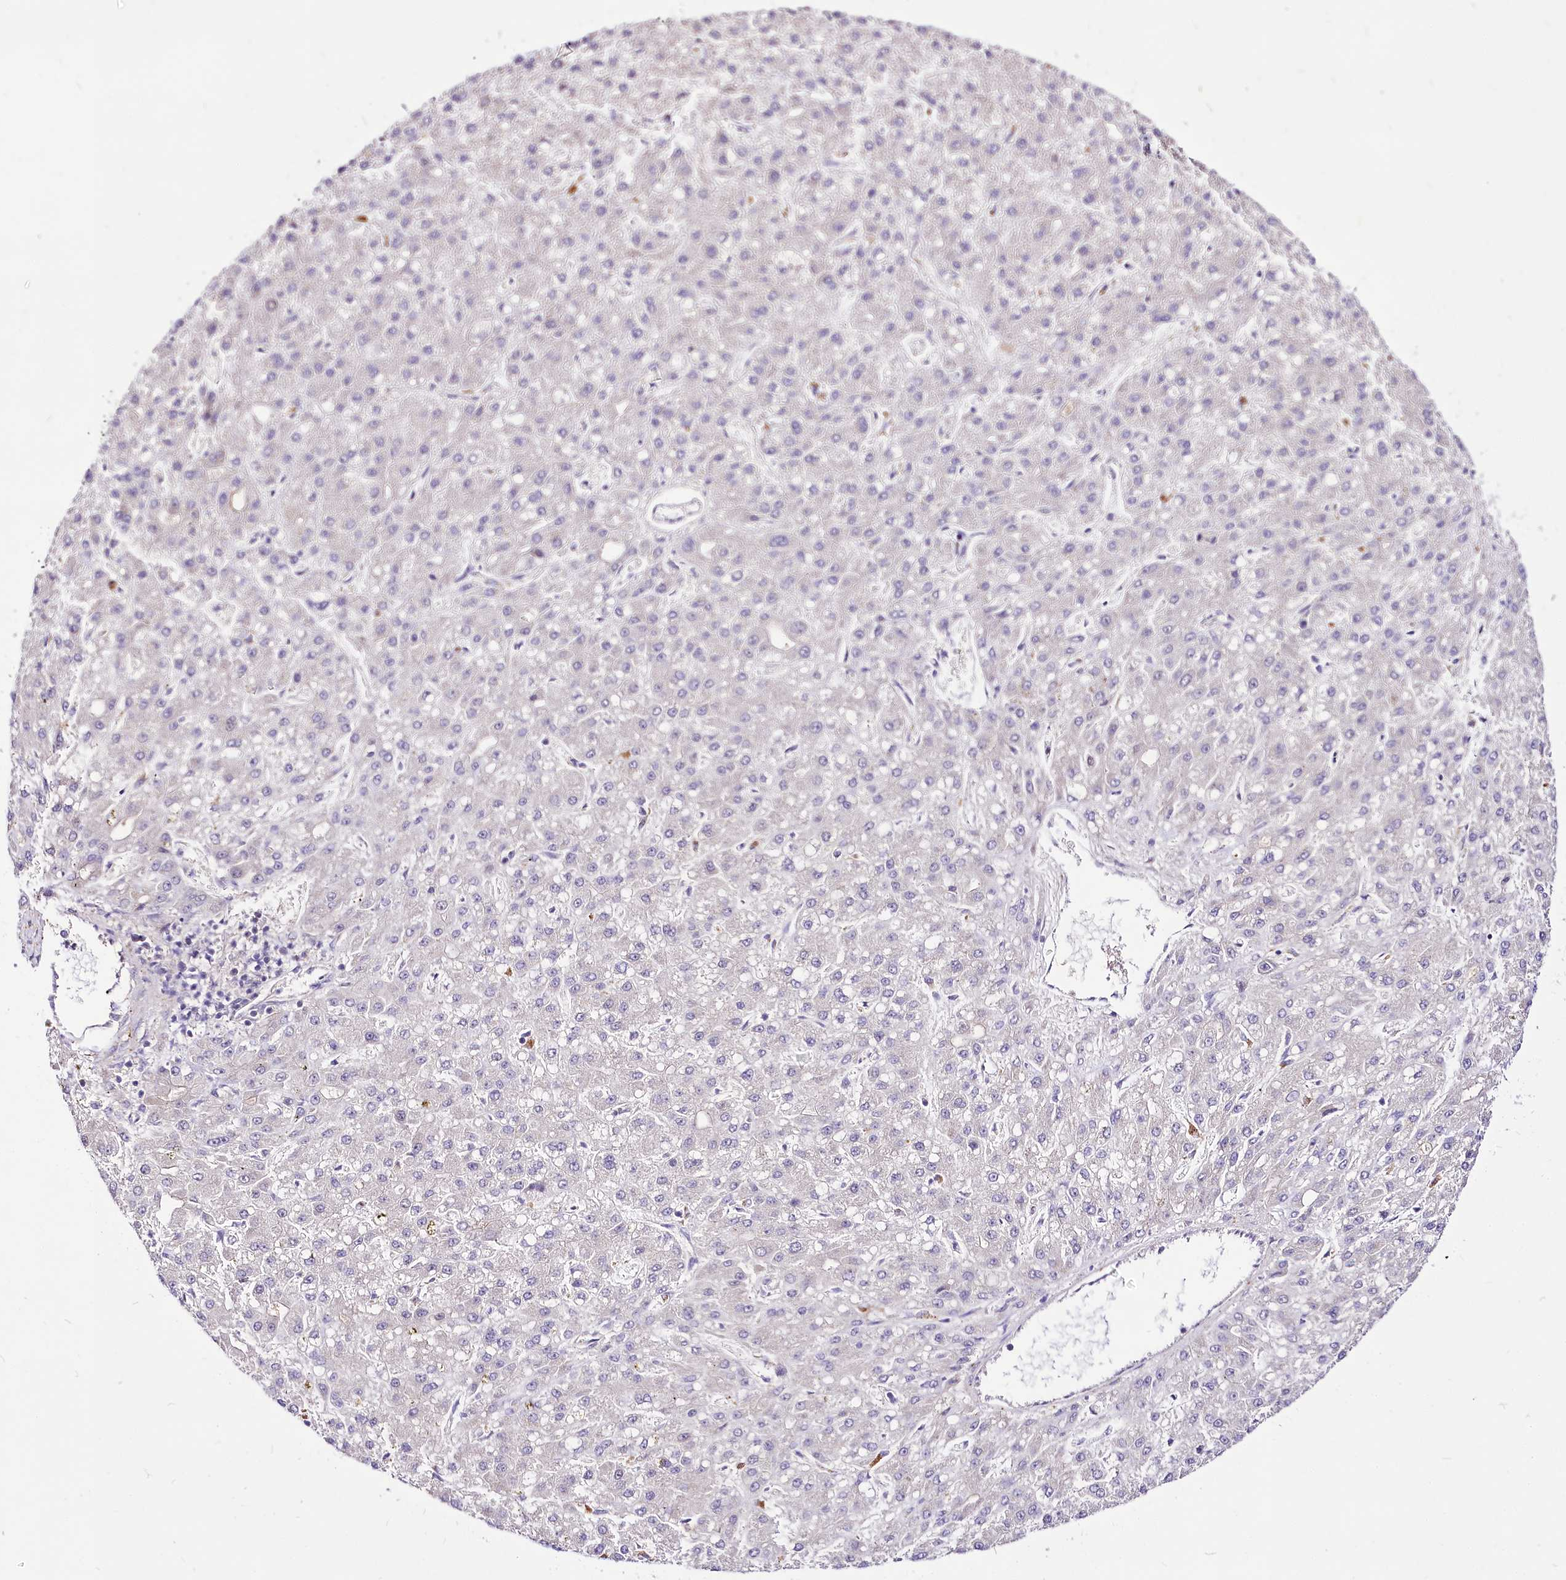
{"staining": {"intensity": "negative", "quantity": "none", "location": "none"}, "tissue": "liver cancer", "cell_type": "Tumor cells", "image_type": "cancer", "snomed": [{"axis": "morphology", "description": "Carcinoma, Hepatocellular, NOS"}, {"axis": "topography", "description": "Liver"}], "caption": "Tumor cells show no significant protein positivity in liver hepatocellular carcinoma.", "gene": "POLA2", "patient": {"sex": "male", "age": 67}}